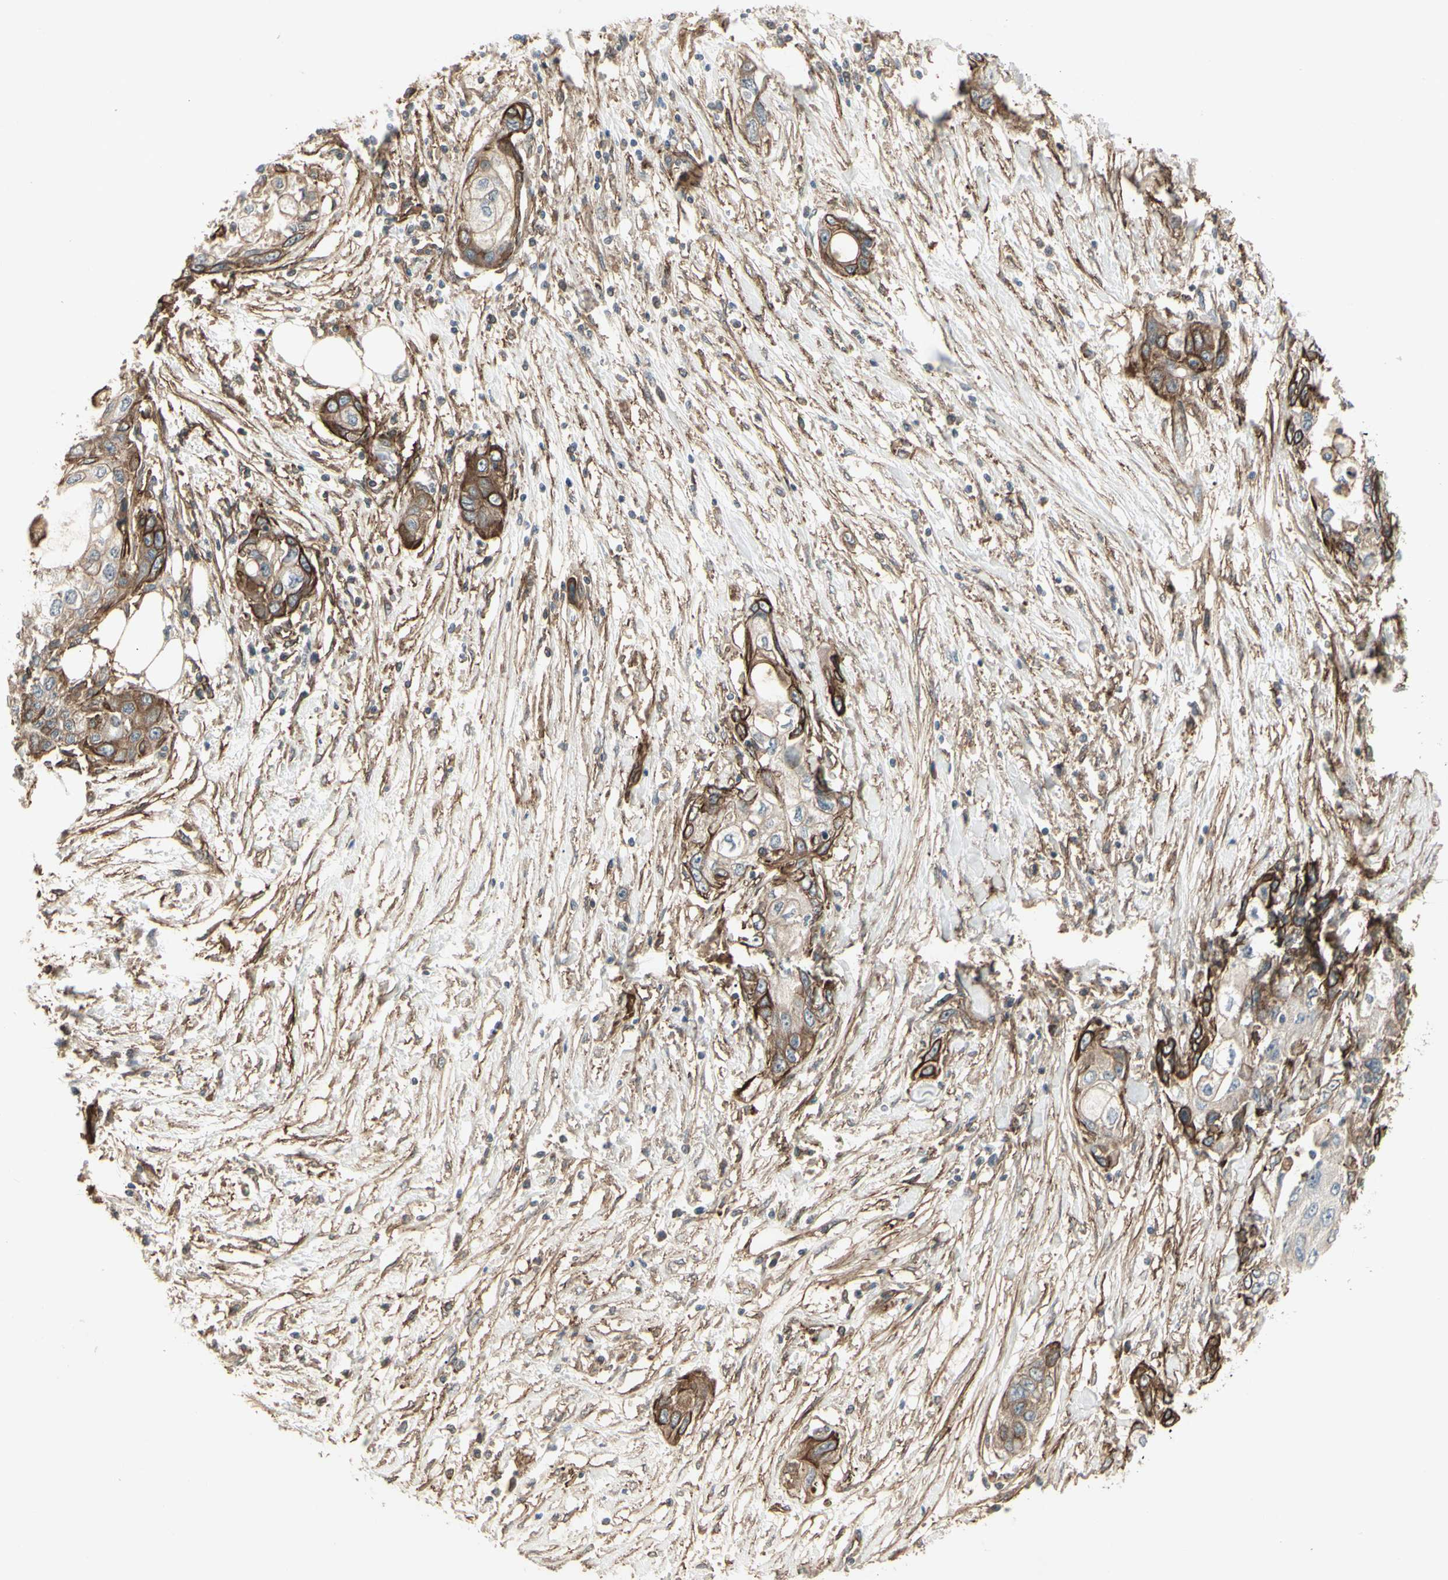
{"staining": {"intensity": "moderate", "quantity": "25%-75%", "location": "cytoplasmic/membranous"}, "tissue": "pancreatic cancer", "cell_type": "Tumor cells", "image_type": "cancer", "snomed": [{"axis": "morphology", "description": "Adenocarcinoma, NOS"}, {"axis": "topography", "description": "Pancreas"}], "caption": "Immunohistochemical staining of pancreatic cancer (adenocarcinoma) shows moderate cytoplasmic/membranous protein positivity in approximately 25%-75% of tumor cells.", "gene": "CD276", "patient": {"sex": "female", "age": 70}}